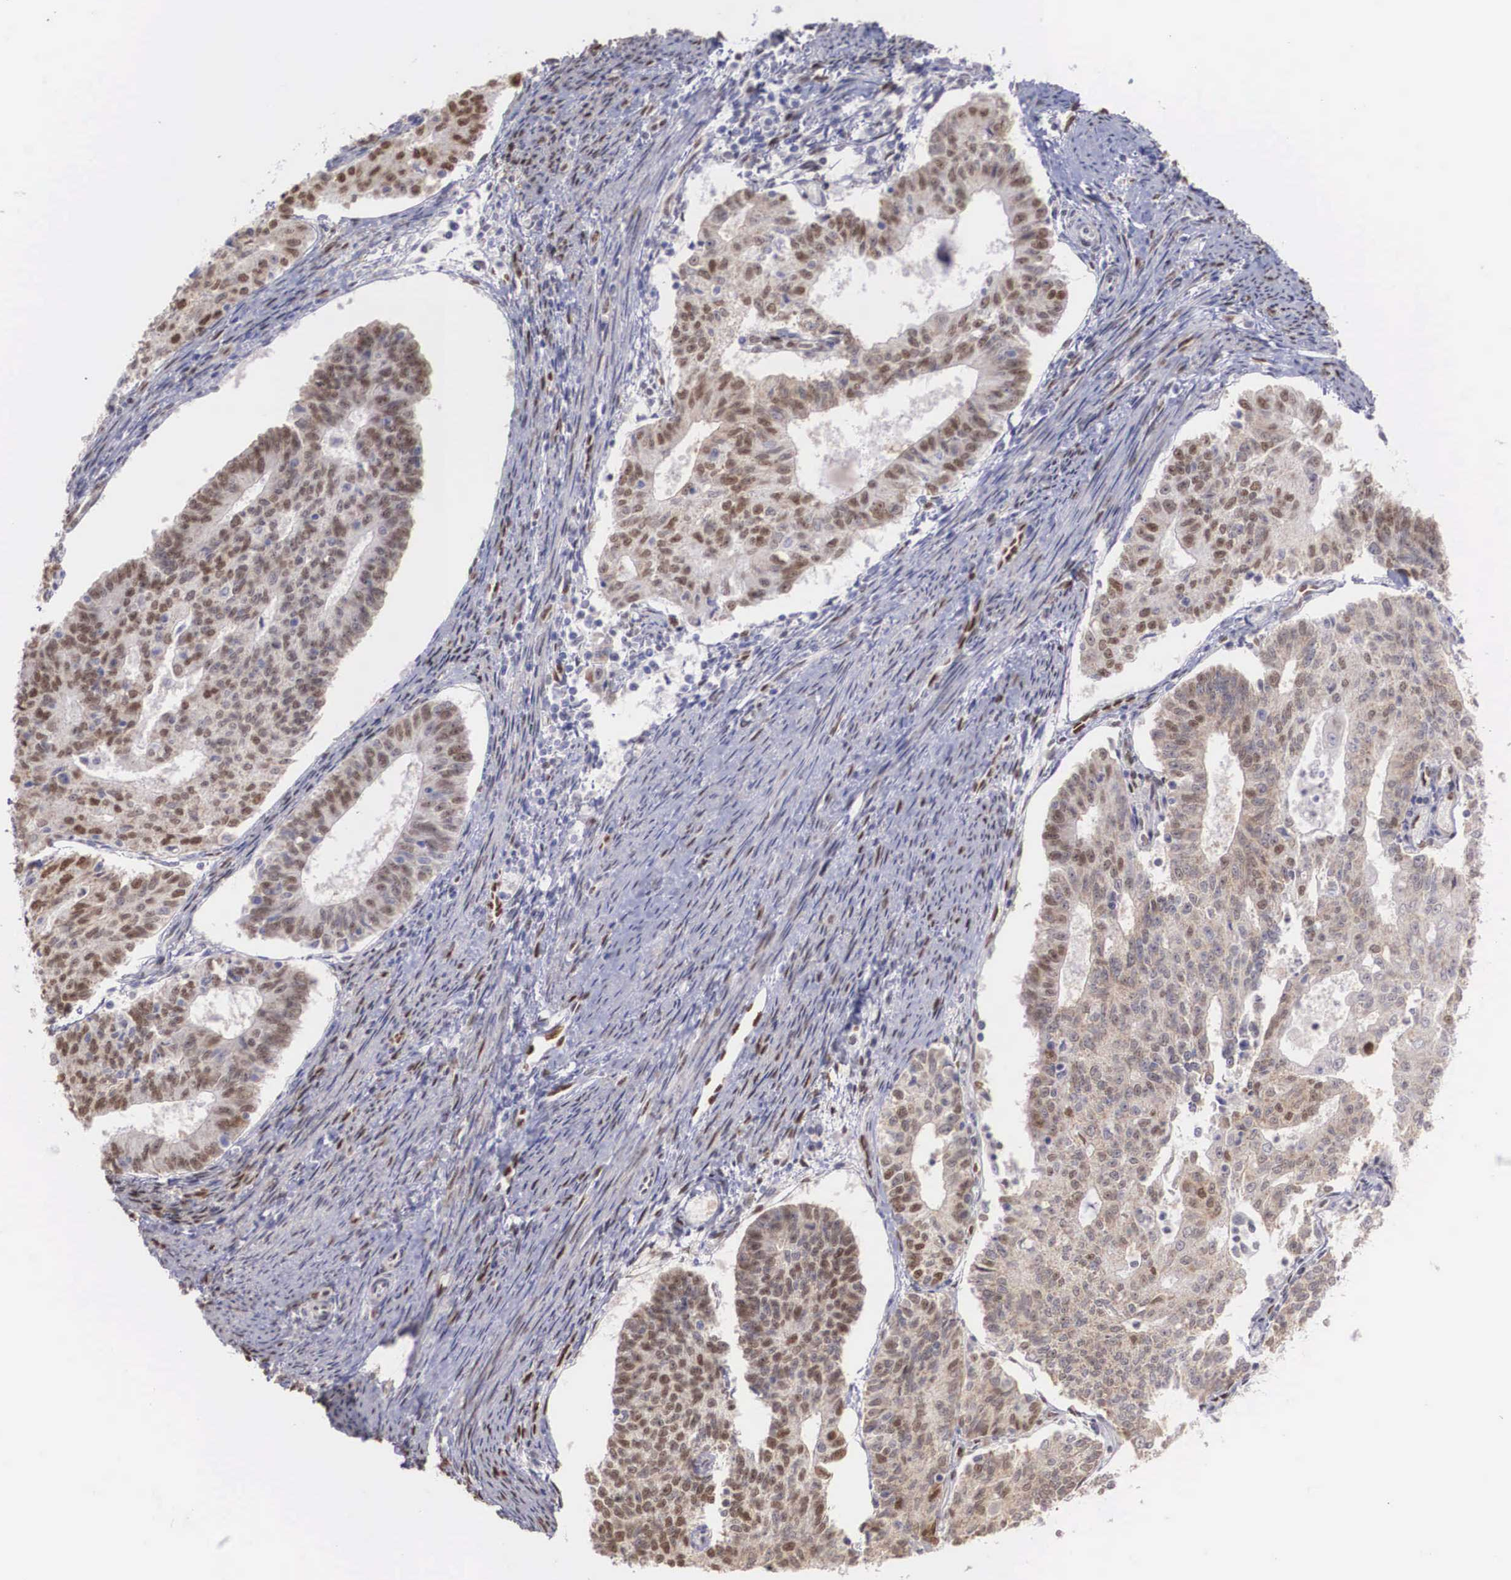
{"staining": {"intensity": "moderate", "quantity": "25%-75%", "location": "cytoplasmic/membranous,nuclear"}, "tissue": "endometrial cancer", "cell_type": "Tumor cells", "image_type": "cancer", "snomed": [{"axis": "morphology", "description": "Adenocarcinoma, NOS"}, {"axis": "topography", "description": "Endometrium"}], "caption": "Human endometrial cancer (adenocarcinoma) stained with a protein marker reveals moderate staining in tumor cells.", "gene": "HMGN5", "patient": {"sex": "female", "age": 56}}